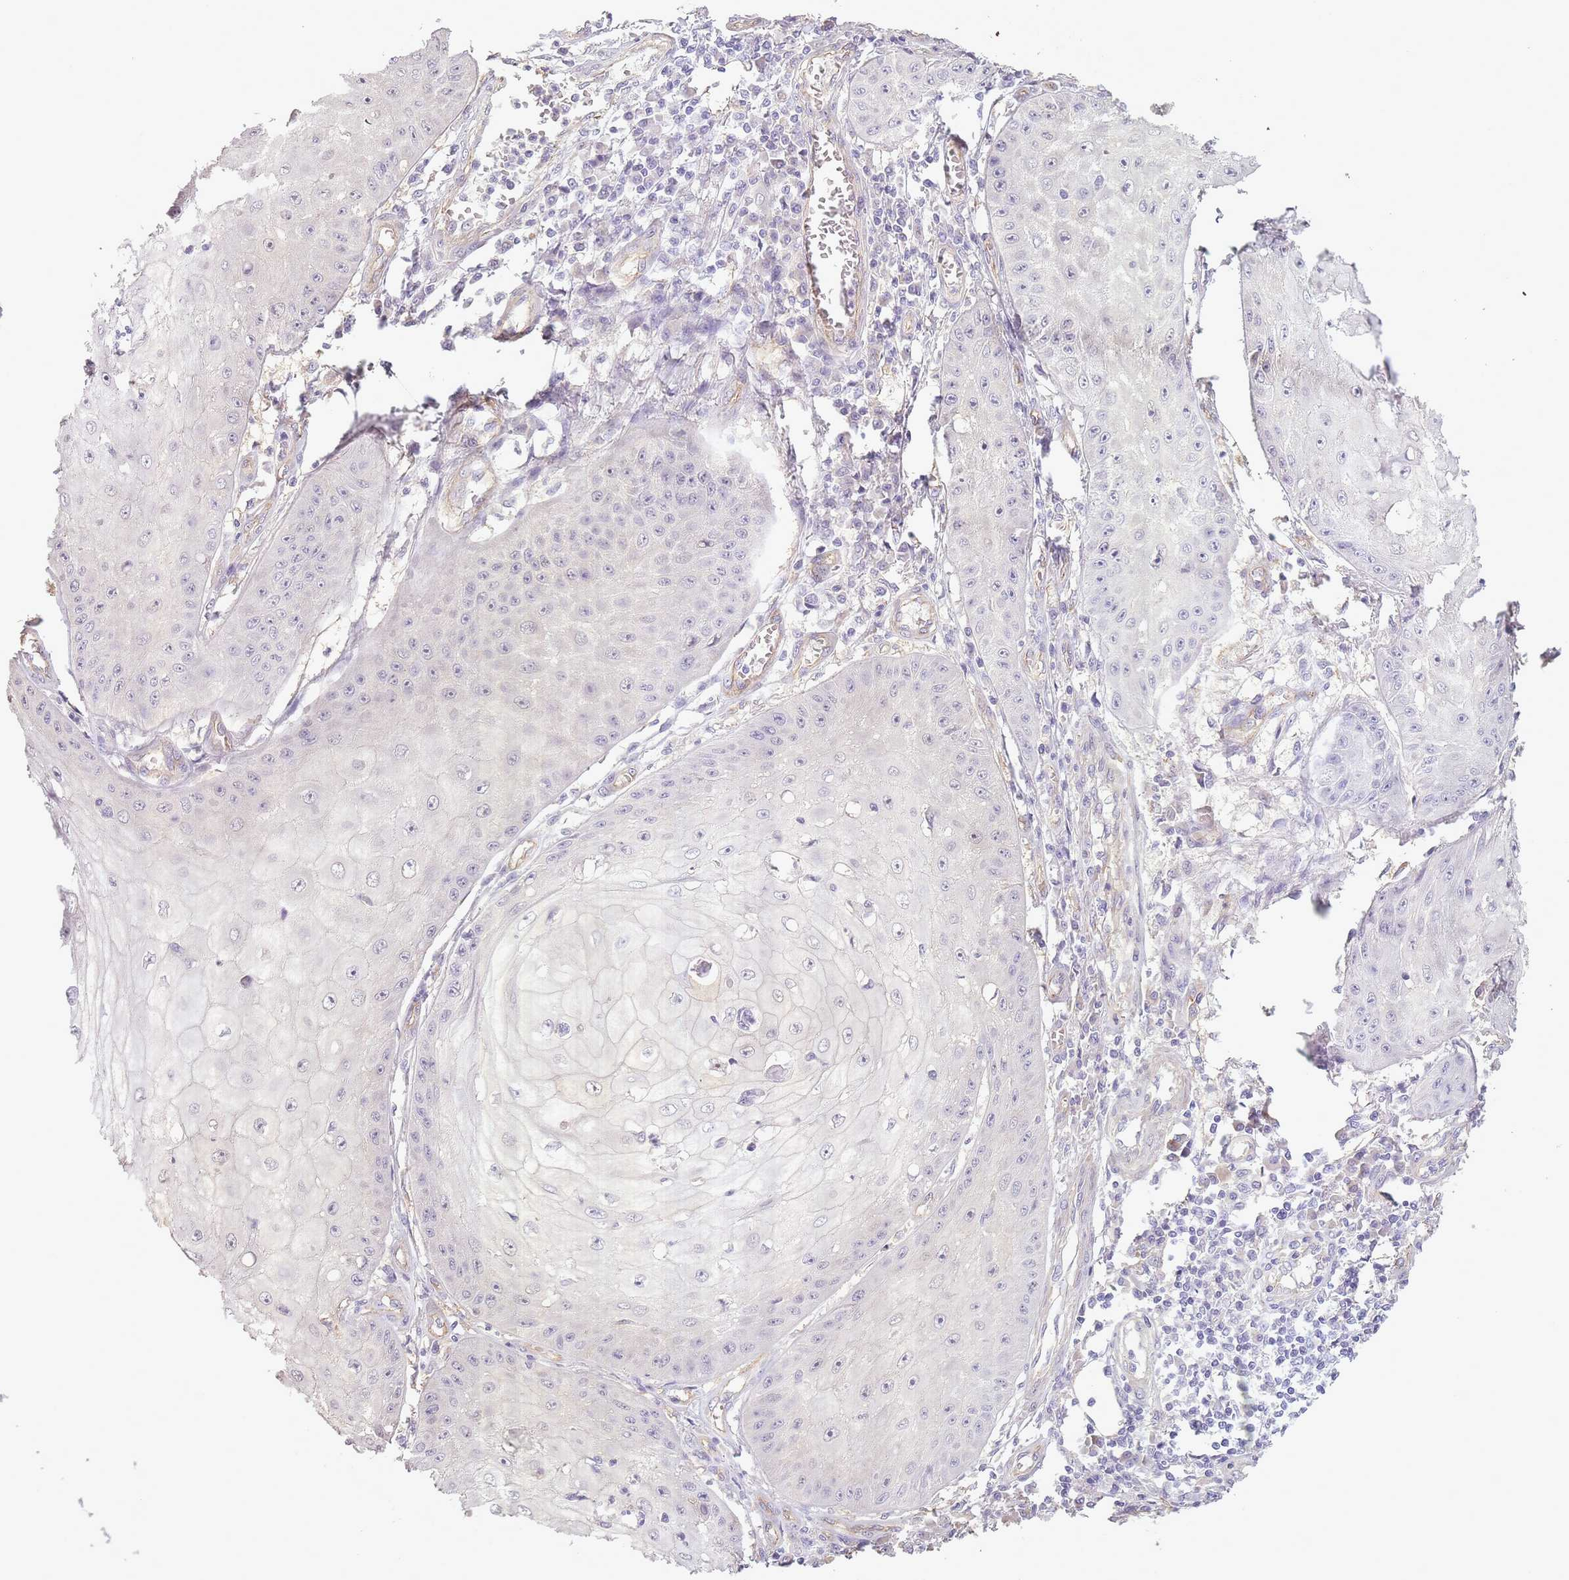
{"staining": {"intensity": "negative", "quantity": "none", "location": "none"}, "tissue": "skin cancer", "cell_type": "Tumor cells", "image_type": "cancer", "snomed": [{"axis": "morphology", "description": "Squamous cell carcinoma, NOS"}, {"axis": "topography", "description": "Skin"}], "caption": "Tumor cells are negative for brown protein staining in squamous cell carcinoma (skin).", "gene": "SLC8A2", "patient": {"sex": "male", "age": 70}}